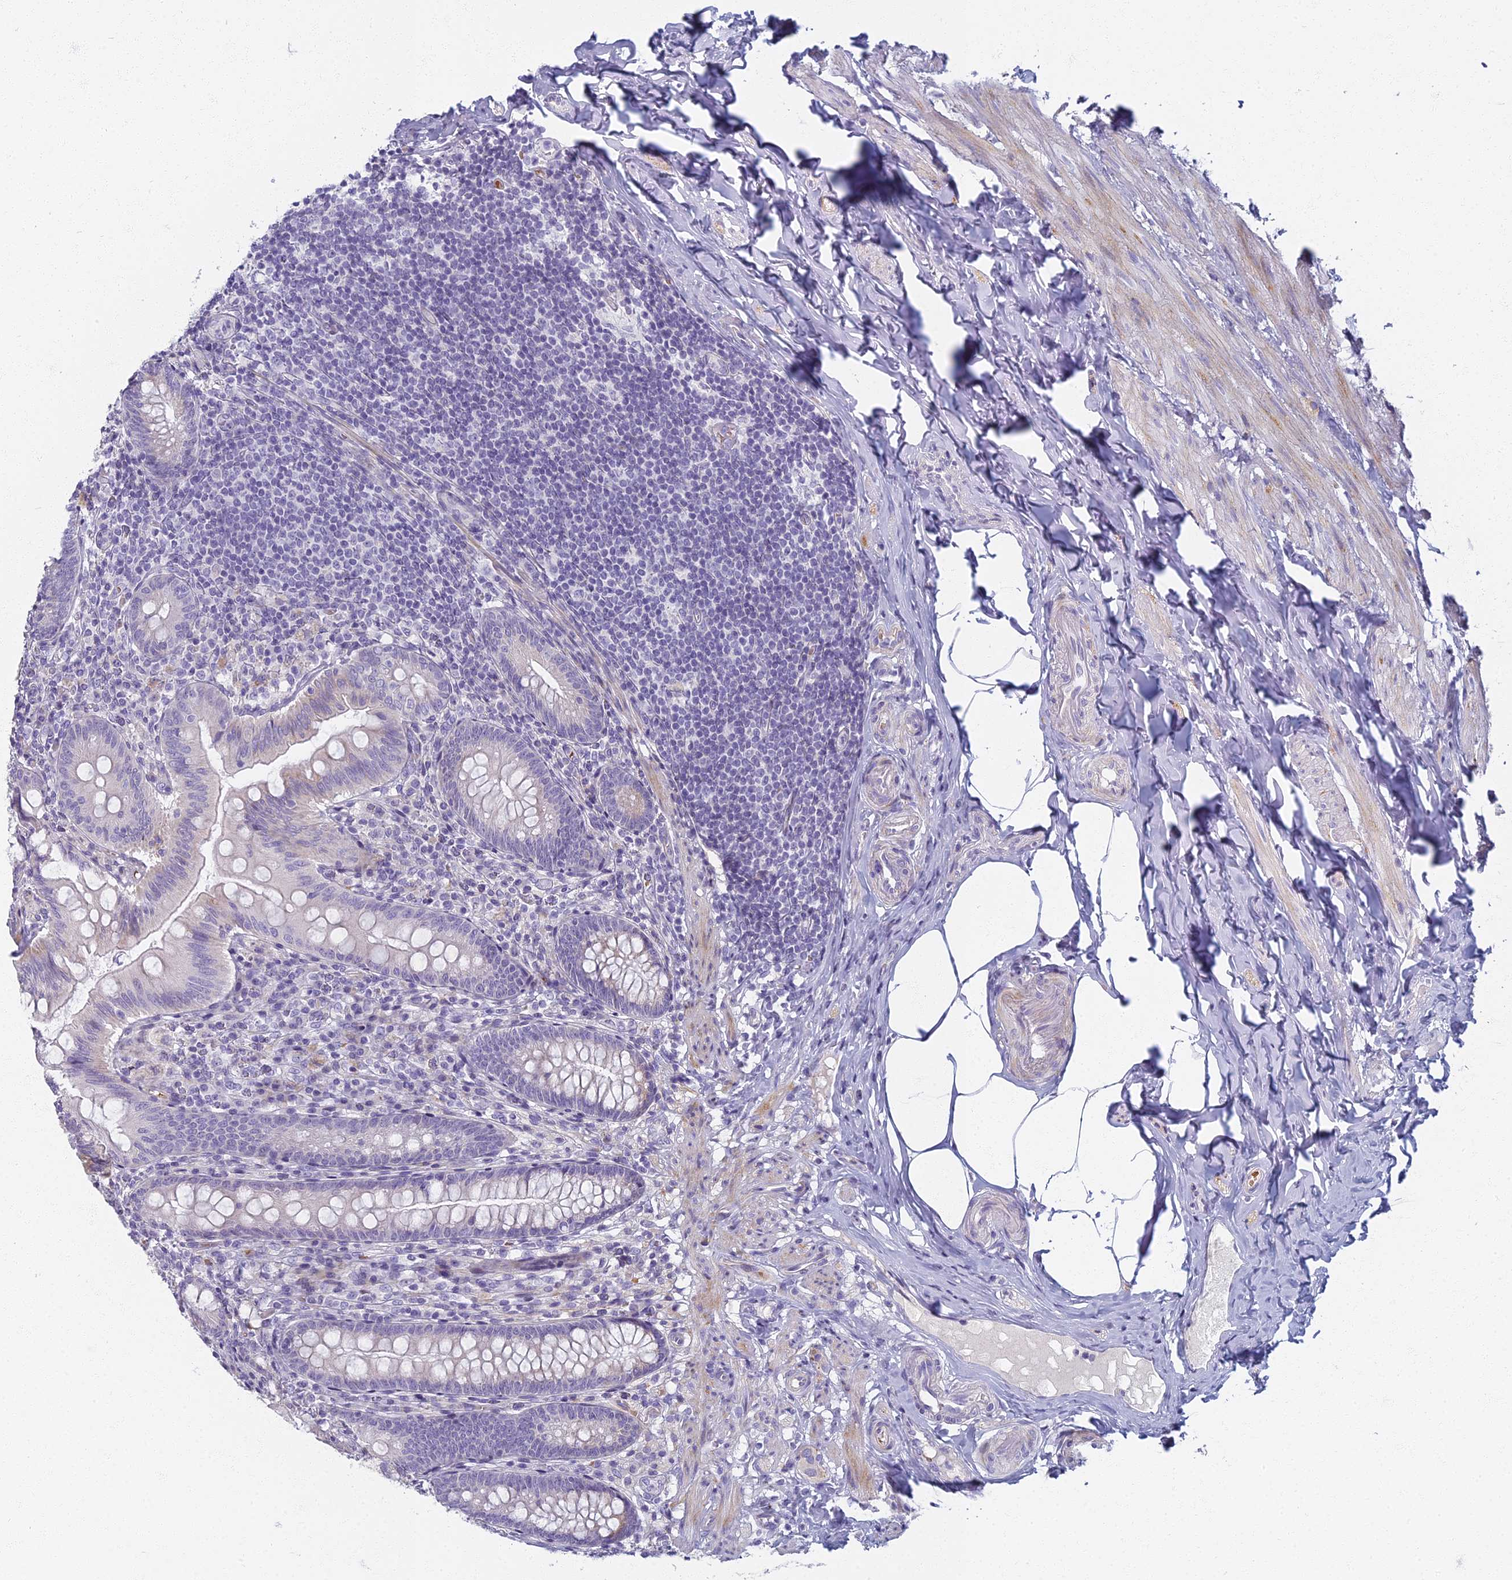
{"staining": {"intensity": "weak", "quantity": "<25%", "location": "cytoplasmic/membranous"}, "tissue": "appendix", "cell_type": "Glandular cells", "image_type": "normal", "snomed": [{"axis": "morphology", "description": "Normal tissue, NOS"}, {"axis": "topography", "description": "Appendix"}], "caption": "A micrograph of human appendix is negative for staining in glandular cells. (Brightfield microscopy of DAB IHC at high magnification).", "gene": "ARL15", "patient": {"sex": "male", "age": 55}}